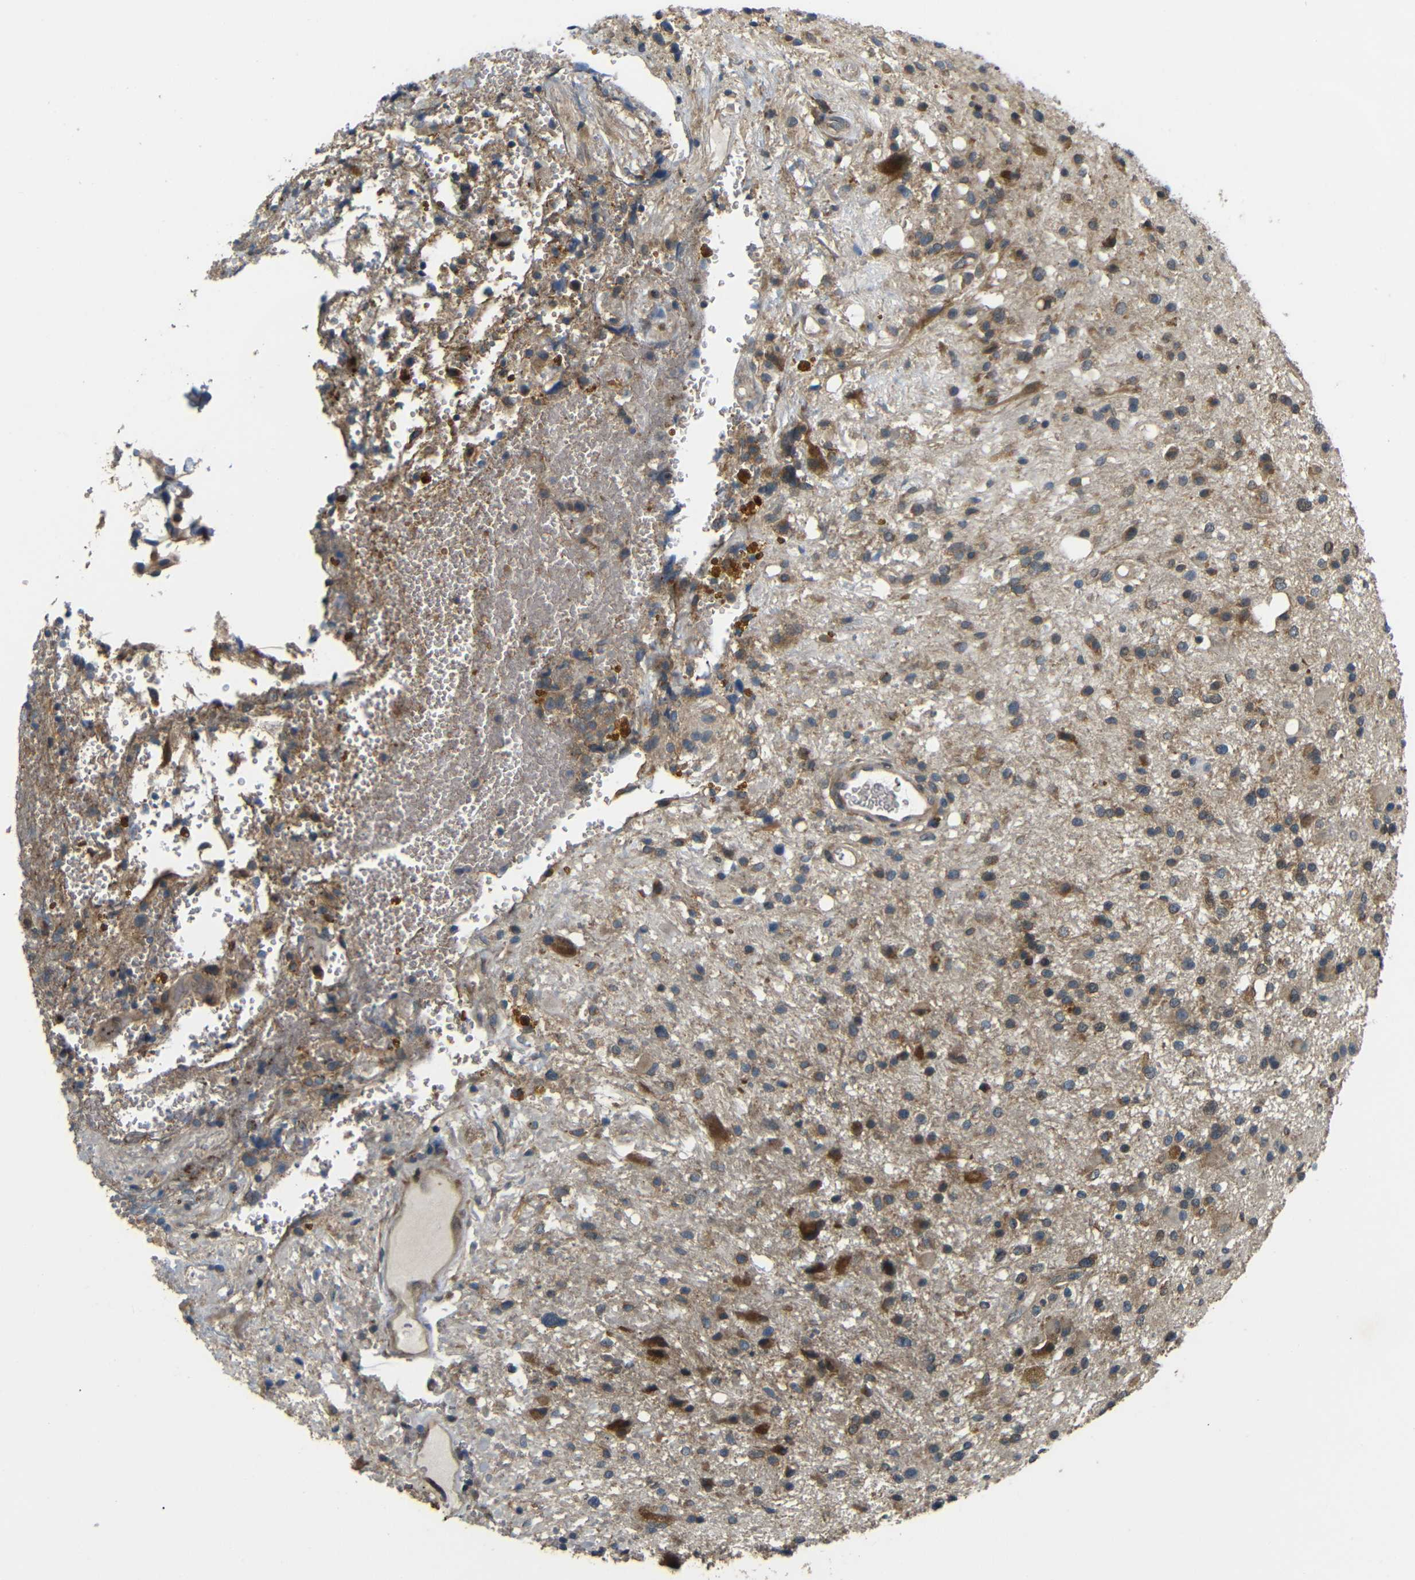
{"staining": {"intensity": "moderate", "quantity": "25%-75%", "location": "cytoplasmic/membranous"}, "tissue": "glioma", "cell_type": "Tumor cells", "image_type": "cancer", "snomed": [{"axis": "morphology", "description": "Glioma, malignant, High grade"}, {"axis": "topography", "description": "Brain"}], "caption": "Immunohistochemistry micrograph of neoplastic tissue: malignant glioma (high-grade) stained using immunohistochemistry (IHC) displays medium levels of moderate protein expression localized specifically in the cytoplasmic/membranous of tumor cells, appearing as a cytoplasmic/membranous brown color.", "gene": "EPHB2", "patient": {"sex": "male", "age": 33}}